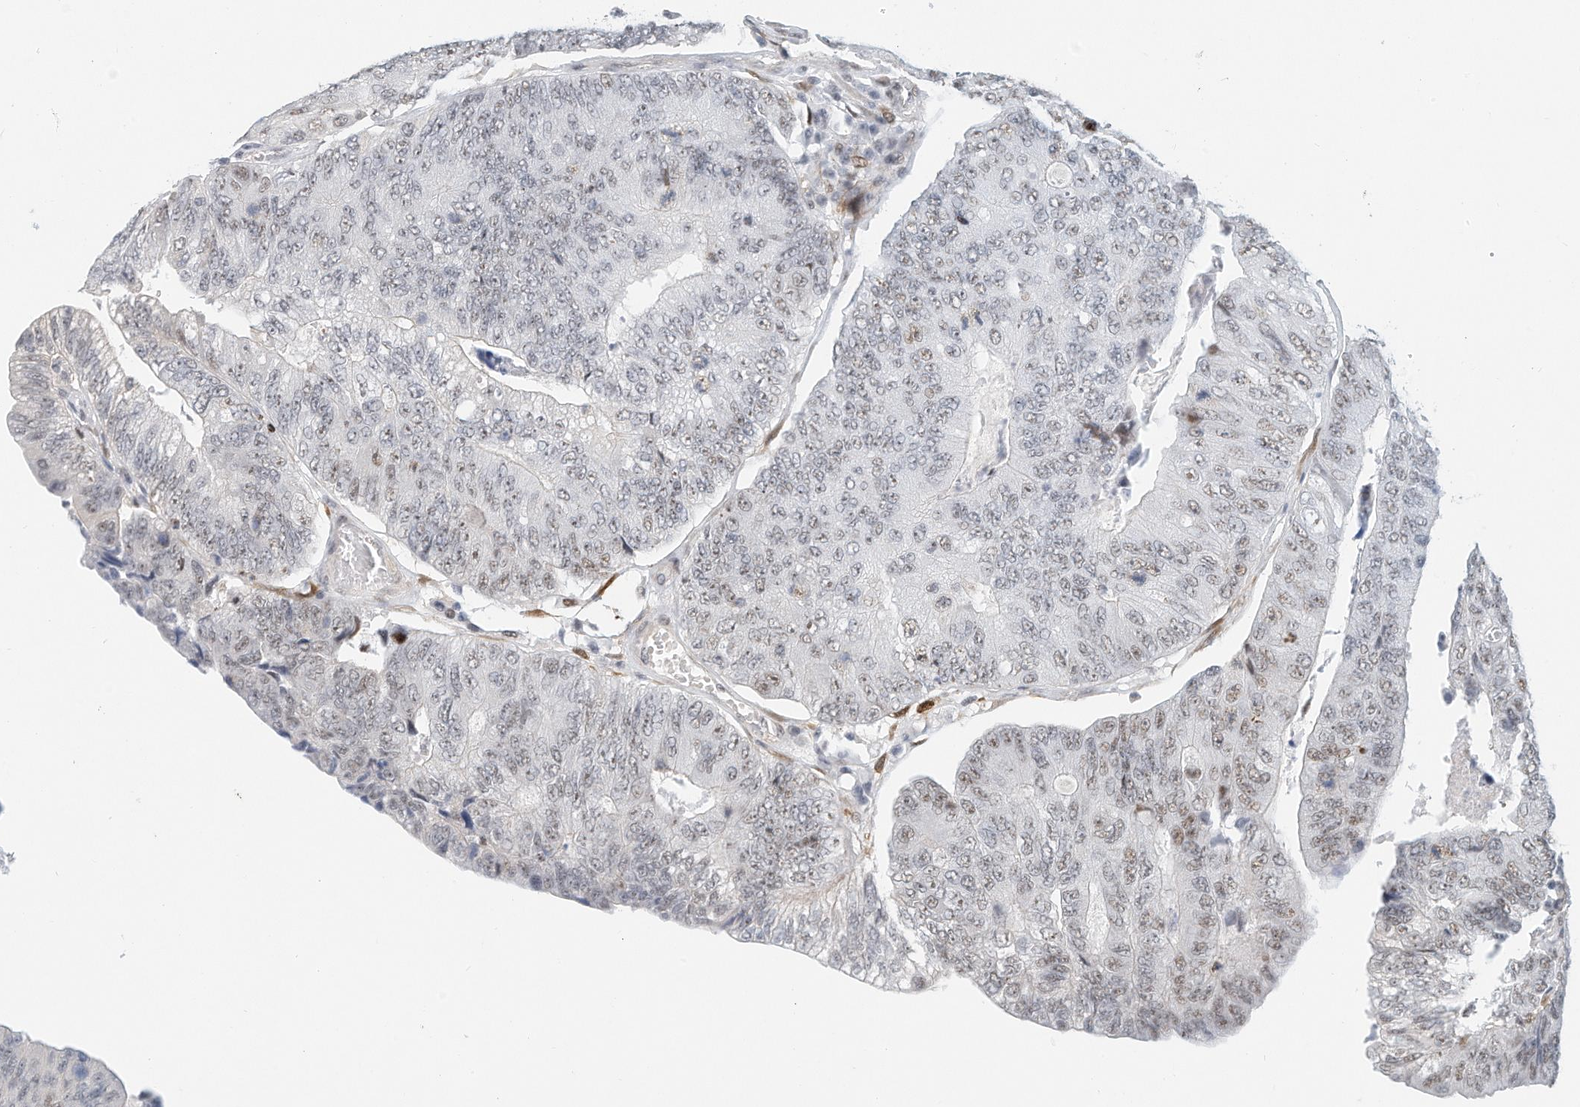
{"staining": {"intensity": "negative", "quantity": "none", "location": "none"}, "tissue": "colorectal cancer", "cell_type": "Tumor cells", "image_type": "cancer", "snomed": [{"axis": "morphology", "description": "Adenocarcinoma, NOS"}, {"axis": "topography", "description": "Colon"}], "caption": "Human colorectal cancer stained for a protein using IHC demonstrates no positivity in tumor cells.", "gene": "ARHGAP28", "patient": {"sex": "female", "age": 67}}